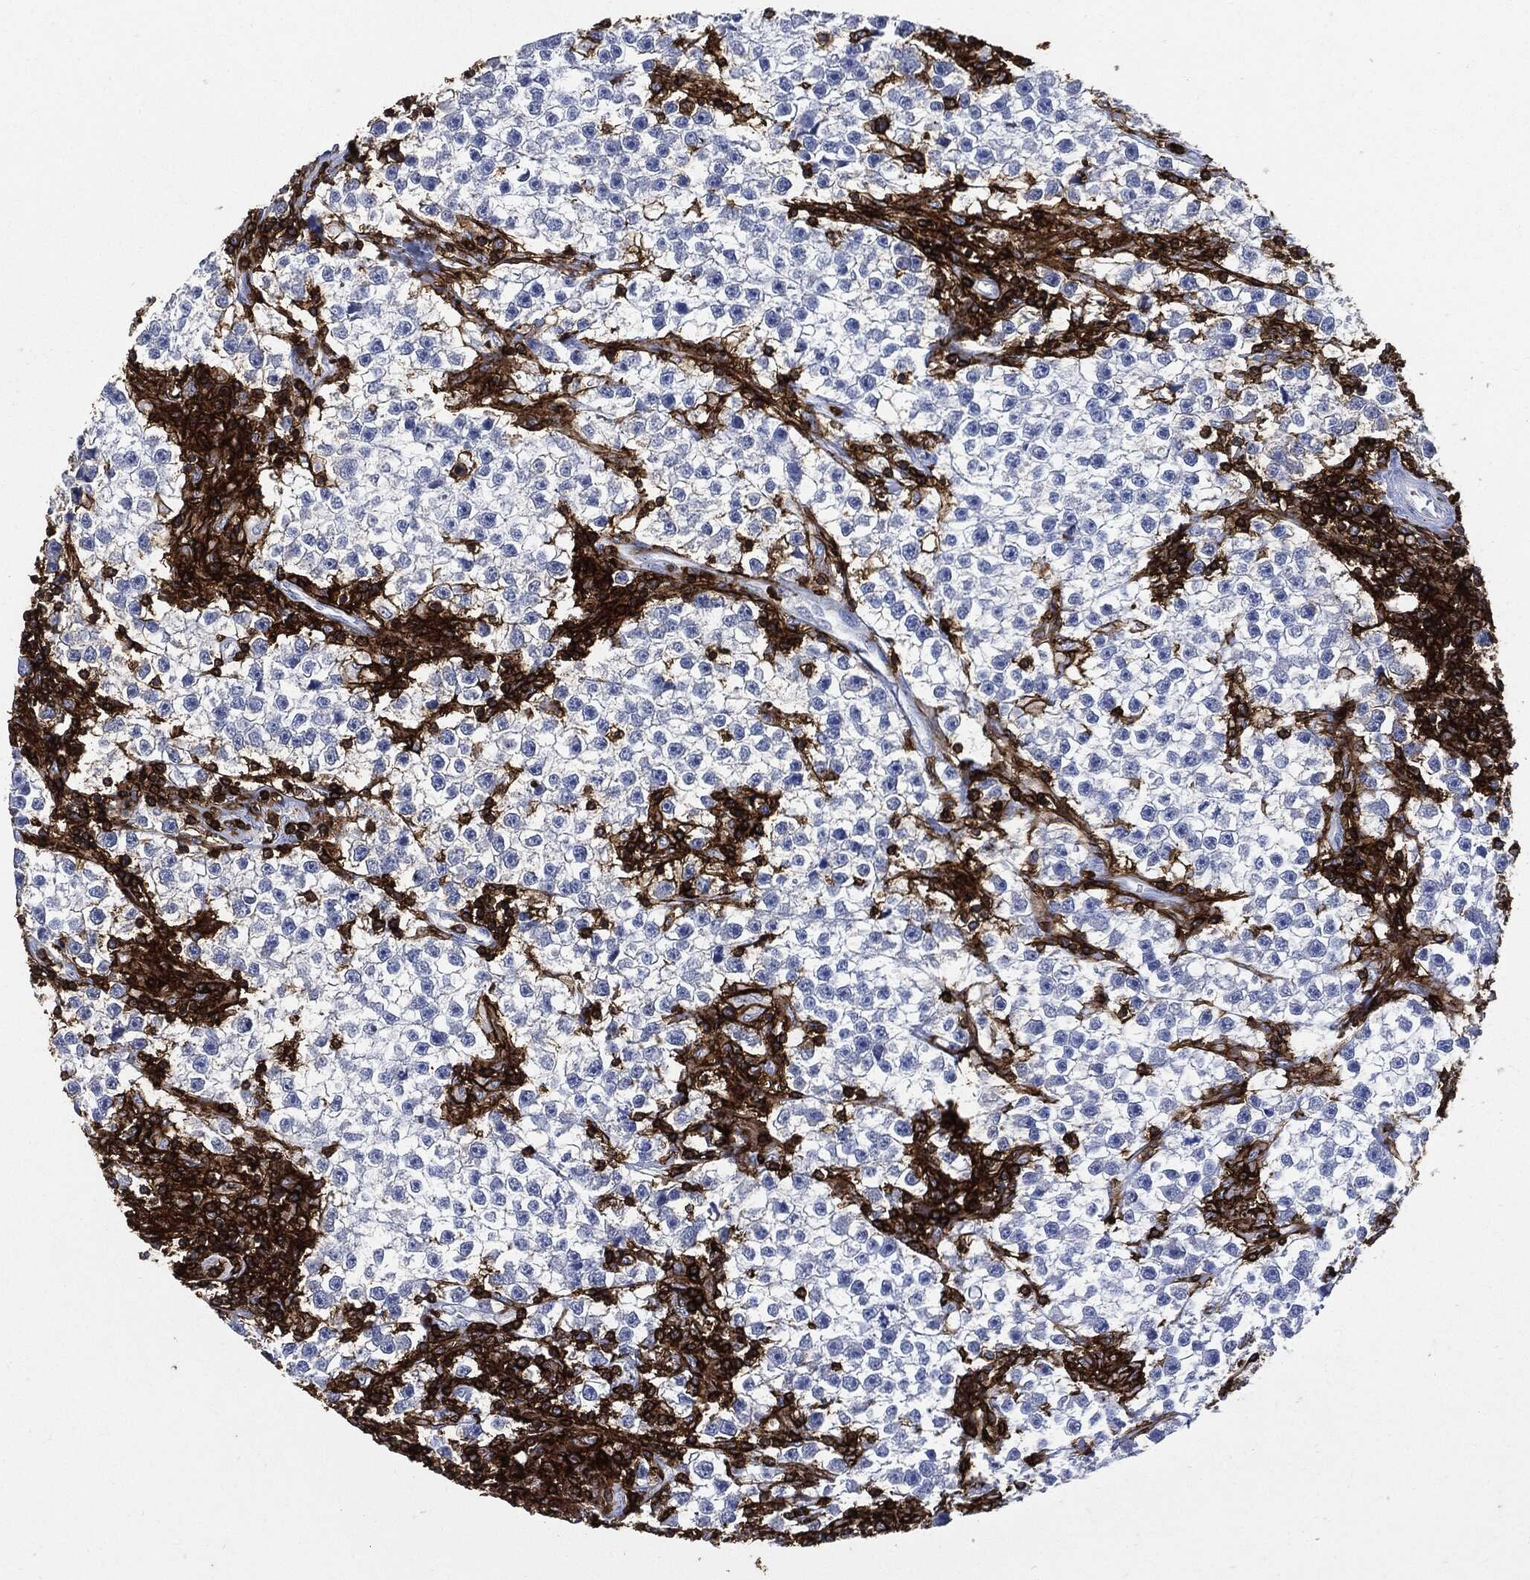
{"staining": {"intensity": "negative", "quantity": "none", "location": "none"}, "tissue": "testis cancer", "cell_type": "Tumor cells", "image_type": "cancer", "snomed": [{"axis": "morphology", "description": "Seminoma, NOS"}, {"axis": "topography", "description": "Testis"}], "caption": "Immunohistochemistry photomicrograph of testis cancer stained for a protein (brown), which exhibits no staining in tumor cells.", "gene": "PTPRC", "patient": {"sex": "male", "age": 59}}